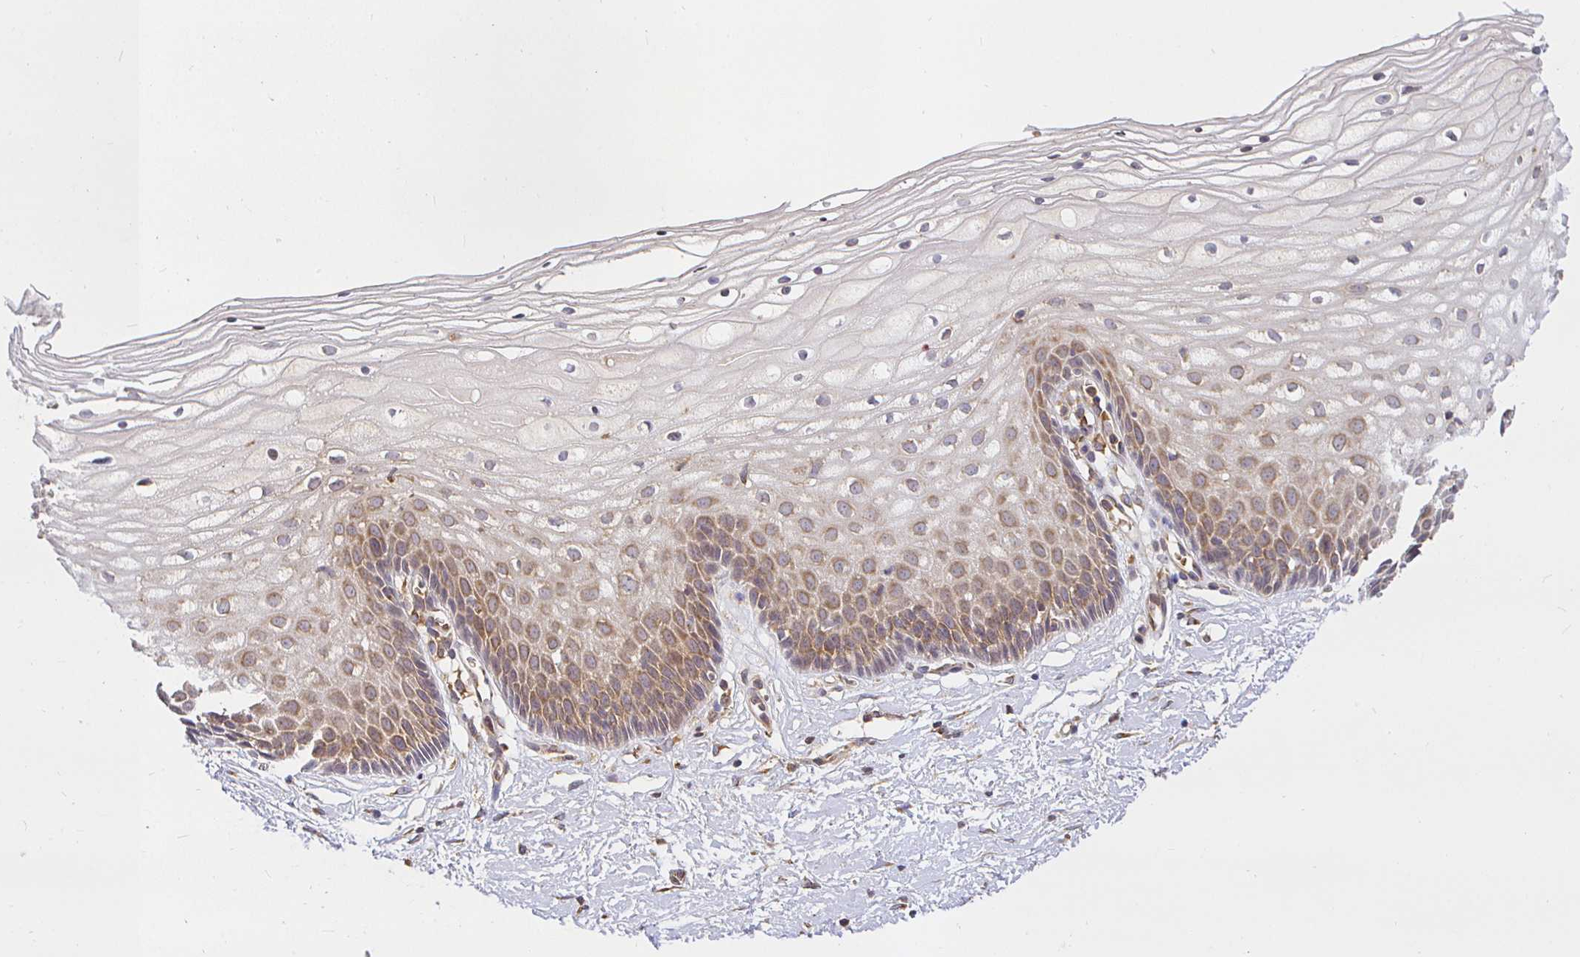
{"staining": {"intensity": "weak", "quantity": ">75%", "location": "cytoplasmic/membranous"}, "tissue": "cervix", "cell_type": "Glandular cells", "image_type": "normal", "snomed": [{"axis": "morphology", "description": "Normal tissue, NOS"}, {"axis": "topography", "description": "Cervix"}], "caption": "Glandular cells demonstrate low levels of weak cytoplasmic/membranous staining in about >75% of cells in benign cervix.", "gene": "IRAK1", "patient": {"sex": "female", "age": 36}}